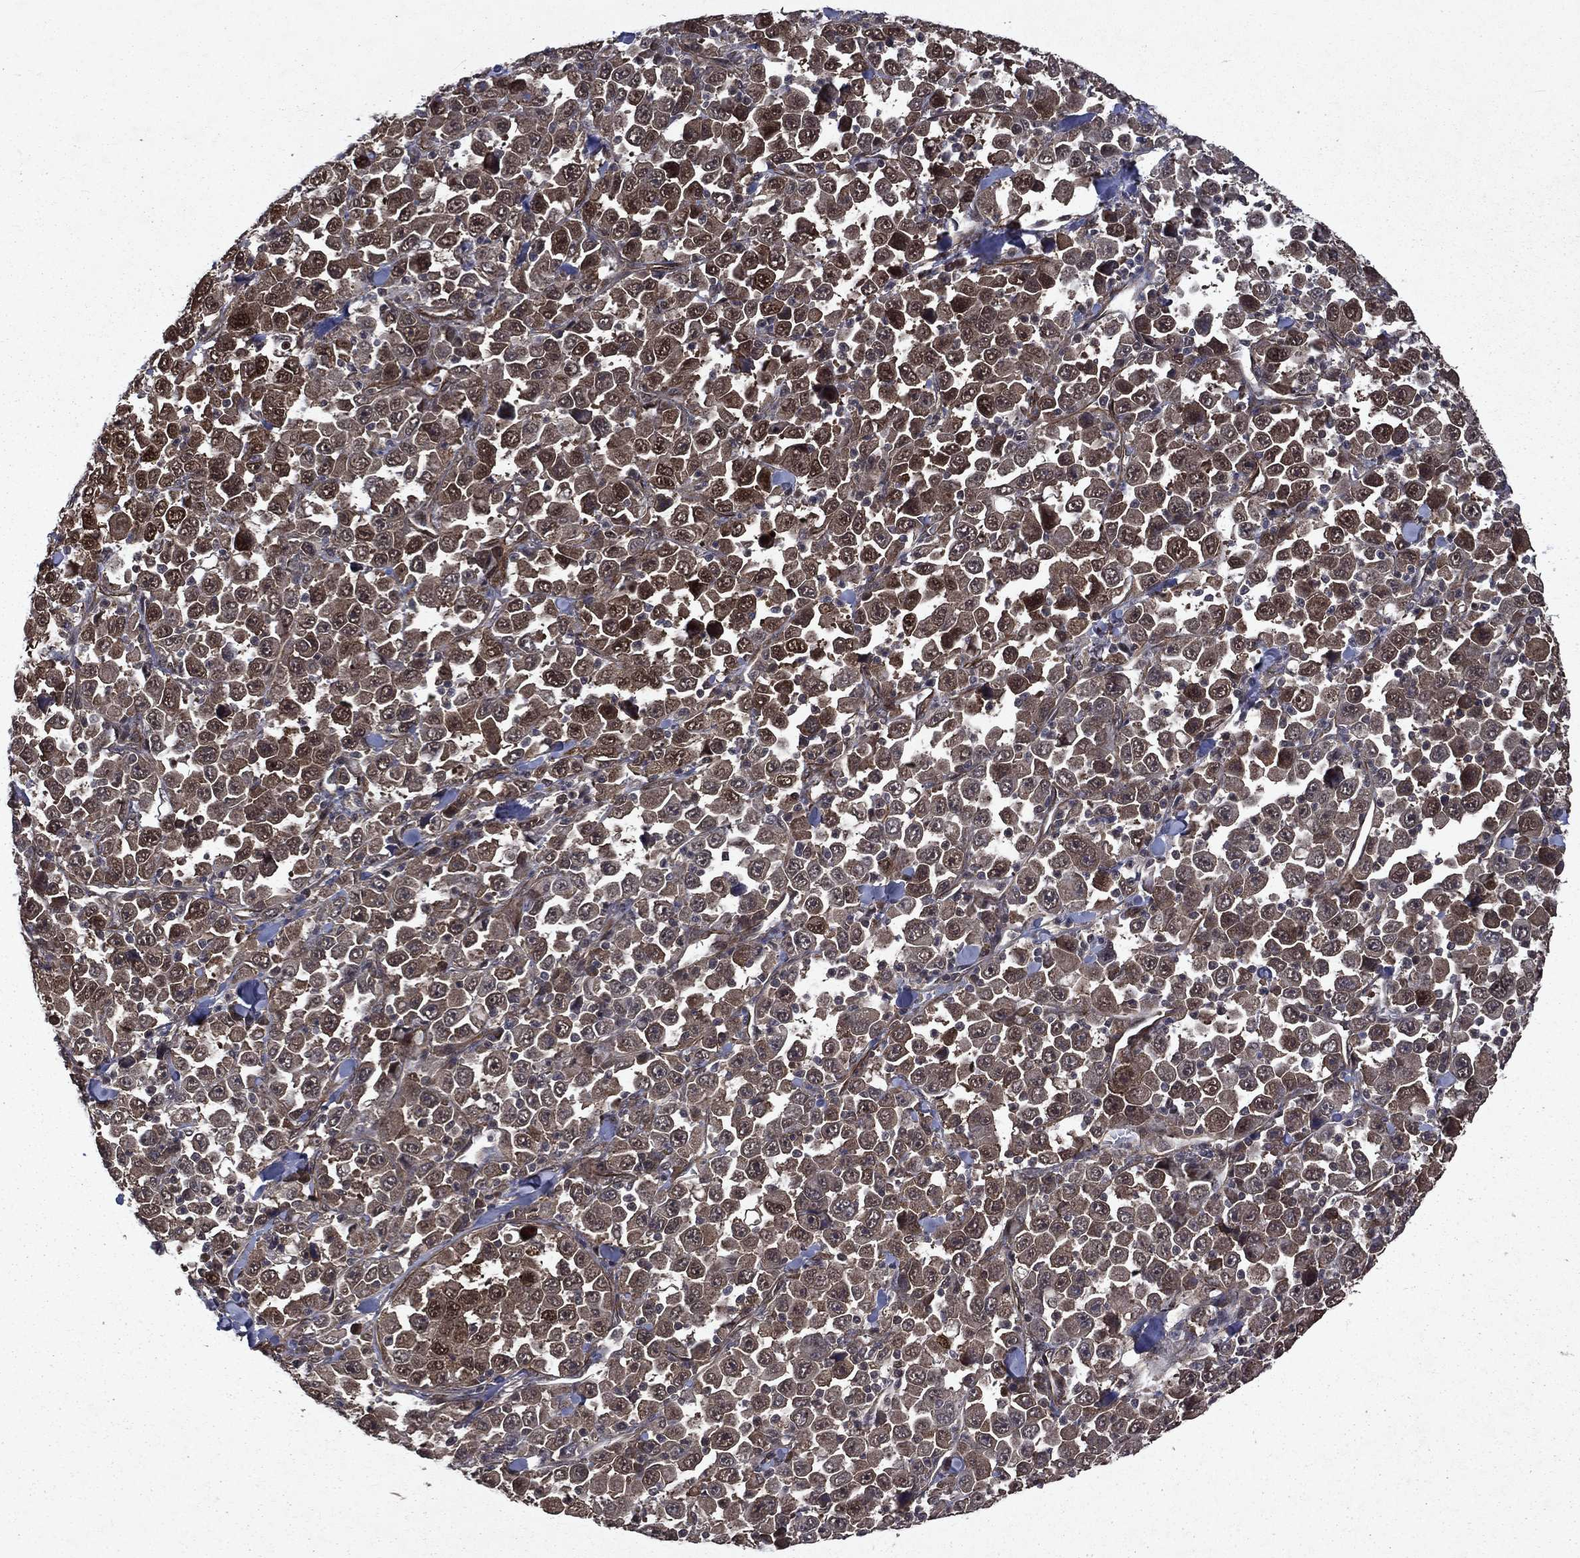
{"staining": {"intensity": "strong", "quantity": "<25%", "location": "cytoplasmic/membranous,nuclear"}, "tissue": "stomach cancer", "cell_type": "Tumor cells", "image_type": "cancer", "snomed": [{"axis": "morphology", "description": "Normal tissue, NOS"}, {"axis": "morphology", "description": "Adenocarcinoma, NOS"}, {"axis": "topography", "description": "Stomach, upper"}, {"axis": "topography", "description": "Stomach"}], "caption": "Protein staining exhibits strong cytoplasmic/membranous and nuclear expression in about <25% of tumor cells in stomach cancer.", "gene": "FGD1", "patient": {"sex": "male", "age": 59}}